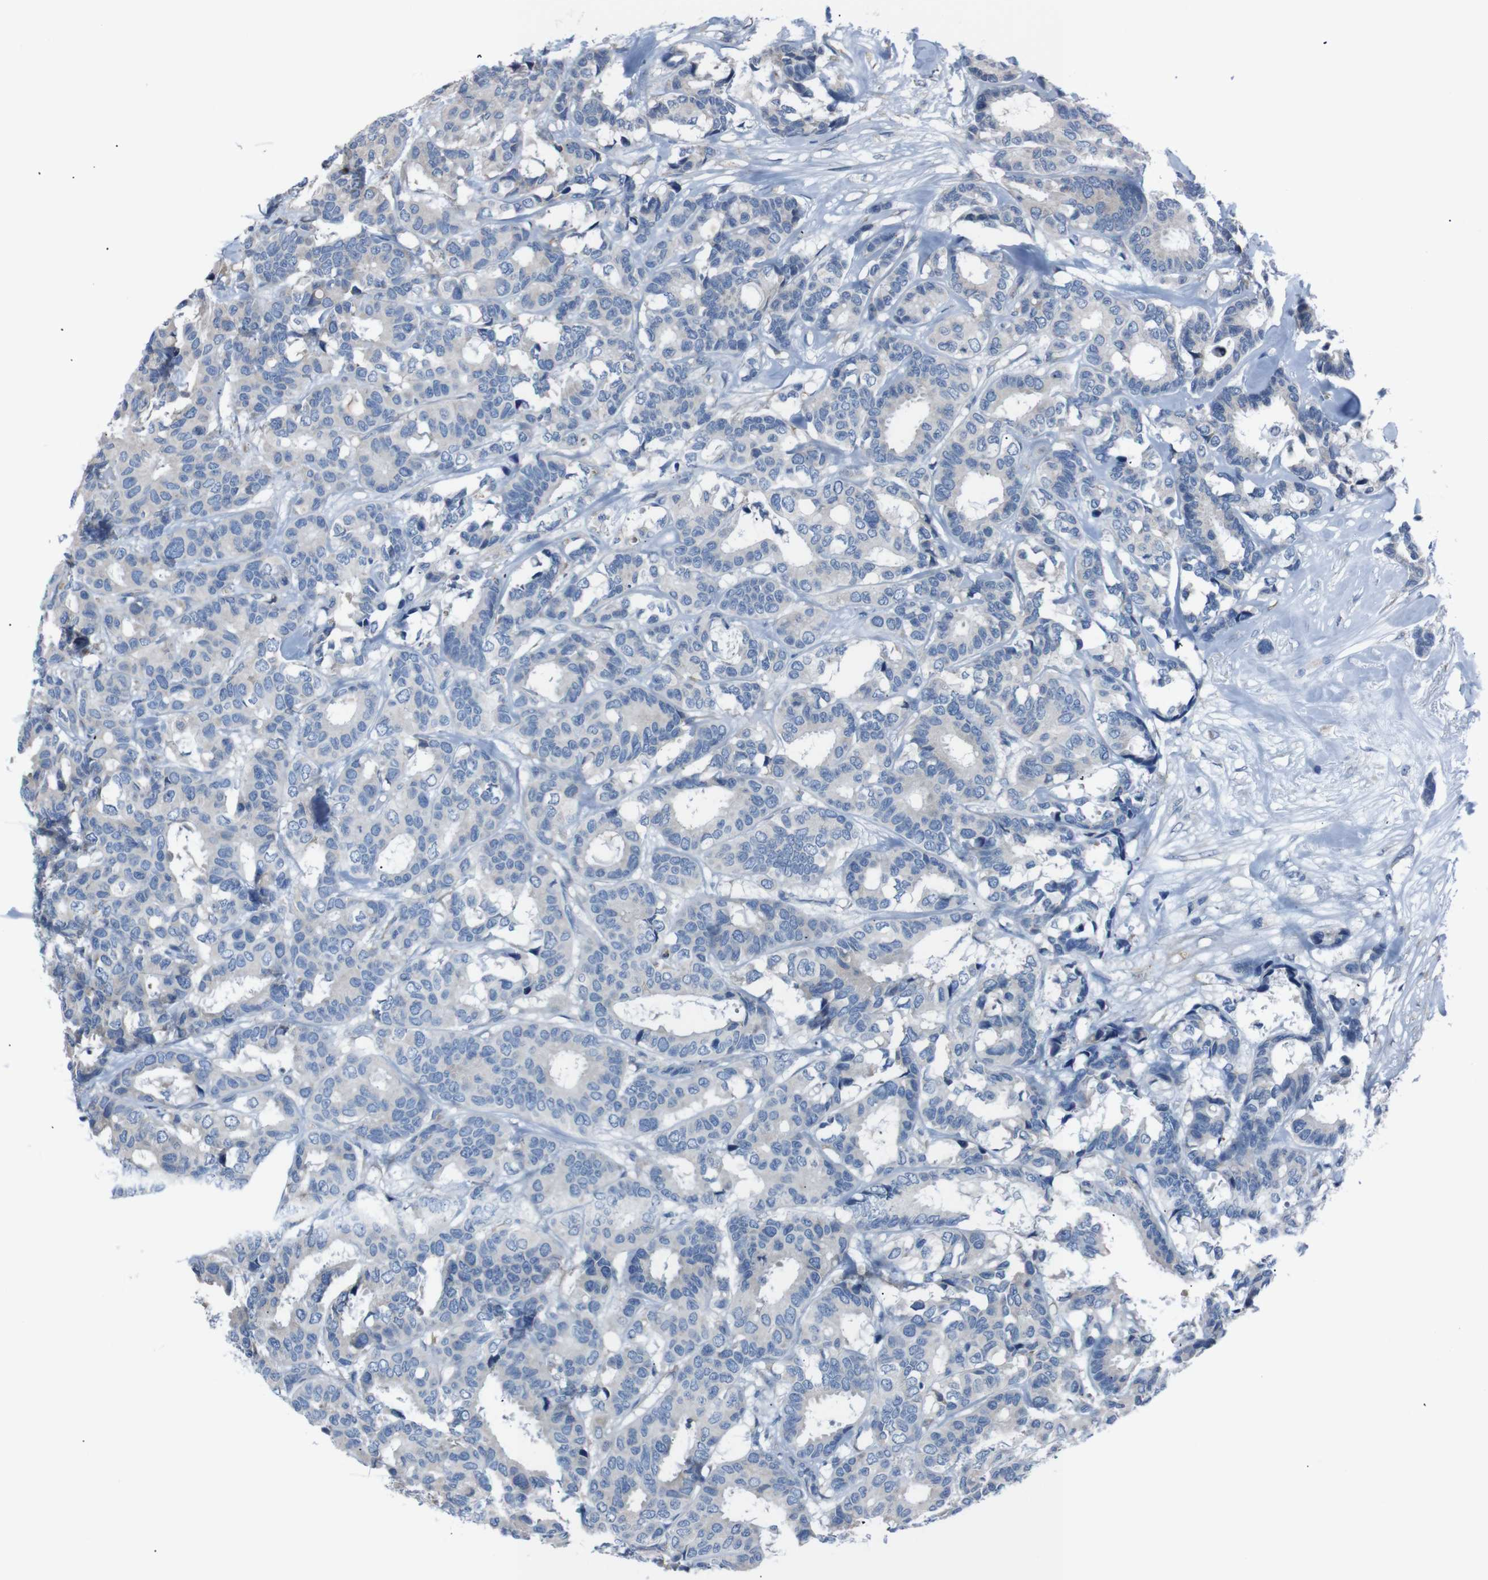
{"staining": {"intensity": "negative", "quantity": "none", "location": "none"}, "tissue": "breast cancer", "cell_type": "Tumor cells", "image_type": "cancer", "snomed": [{"axis": "morphology", "description": "Duct carcinoma"}, {"axis": "topography", "description": "Breast"}], "caption": "The immunohistochemistry (IHC) image has no significant staining in tumor cells of breast invasive ductal carcinoma tissue.", "gene": "SIGMAR1", "patient": {"sex": "female", "age": 87}}